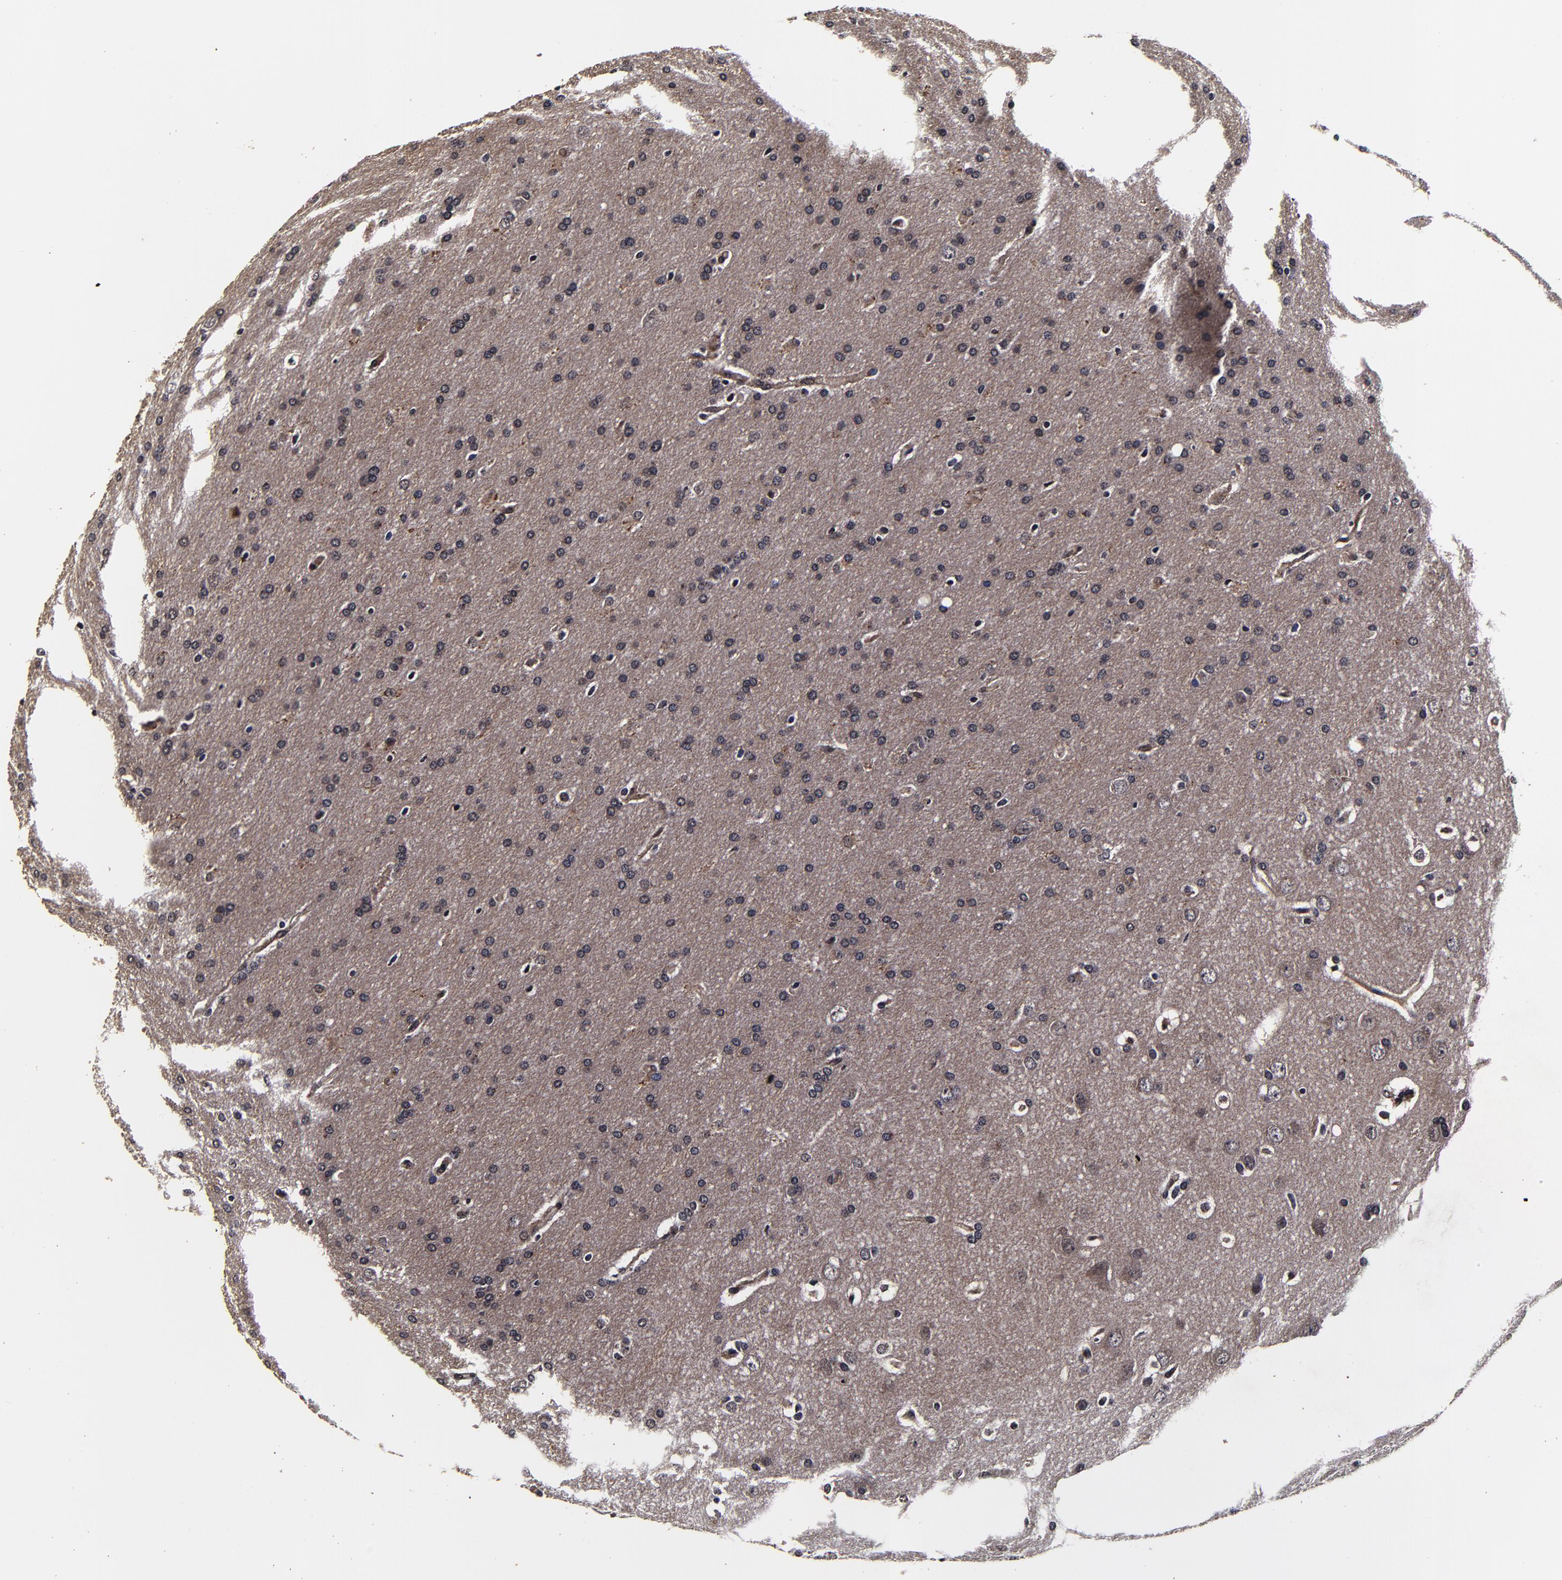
{"staining": {"intensity": "weak", "quantity": "<25%", "location": "cytoplasmic/membranous"}, "tissue": "glioma", "cell_type": "Tumor cells", "image_type": "cancer", "snomed": [{"axis": "morphology", "description": "Glioma, malignant, Low grade"}, {"axis": "topography", "description": "Brain"}], "caption": "A histopathology image of glioma stained for a protein displays no brown staining in tumor cells.", "gene": "MMP15", "patient": {"sex": "female", "age": 32}}